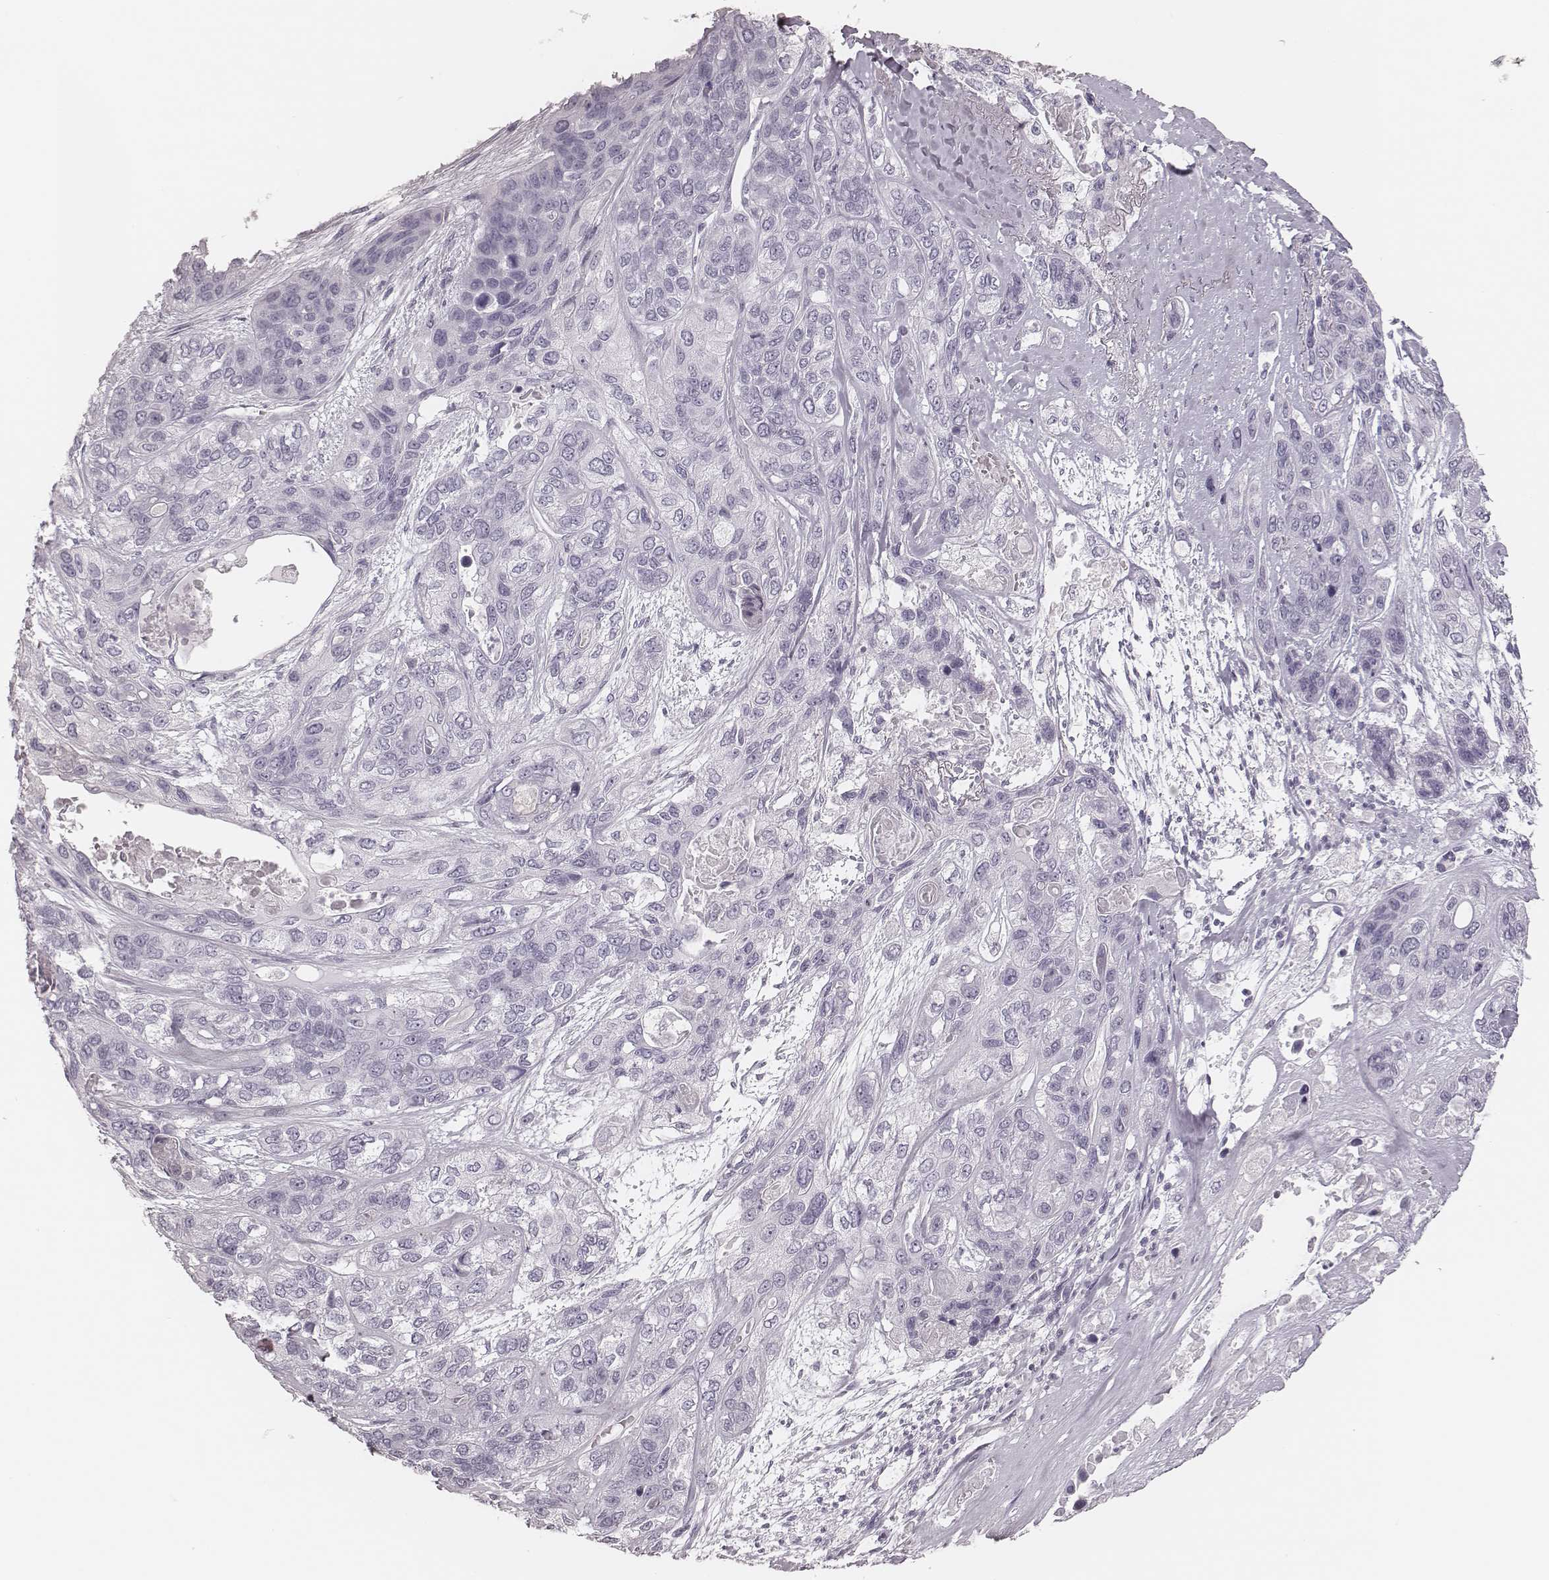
{"staining": {"intensity": "negative", "quantity": "none", "location": "none"}, "tissue": "lung cancer", "cell_type": "Tumor cells", "image_type": "cancer", "snomed": [{"axis": "morphology", "description": "Squamous cell carcinoma, NOS"}, {"axis": "topography", "description": "Lung"}], "caption": "High magnification brightfield microscopy of lung squamous cell carcinoma stained with DAB (brown) and counterstained with hematoxylin (blue): tumor cells show no significant staining.", "gene": "MSX1", "patient": {"sex": "female", "age": 70}}